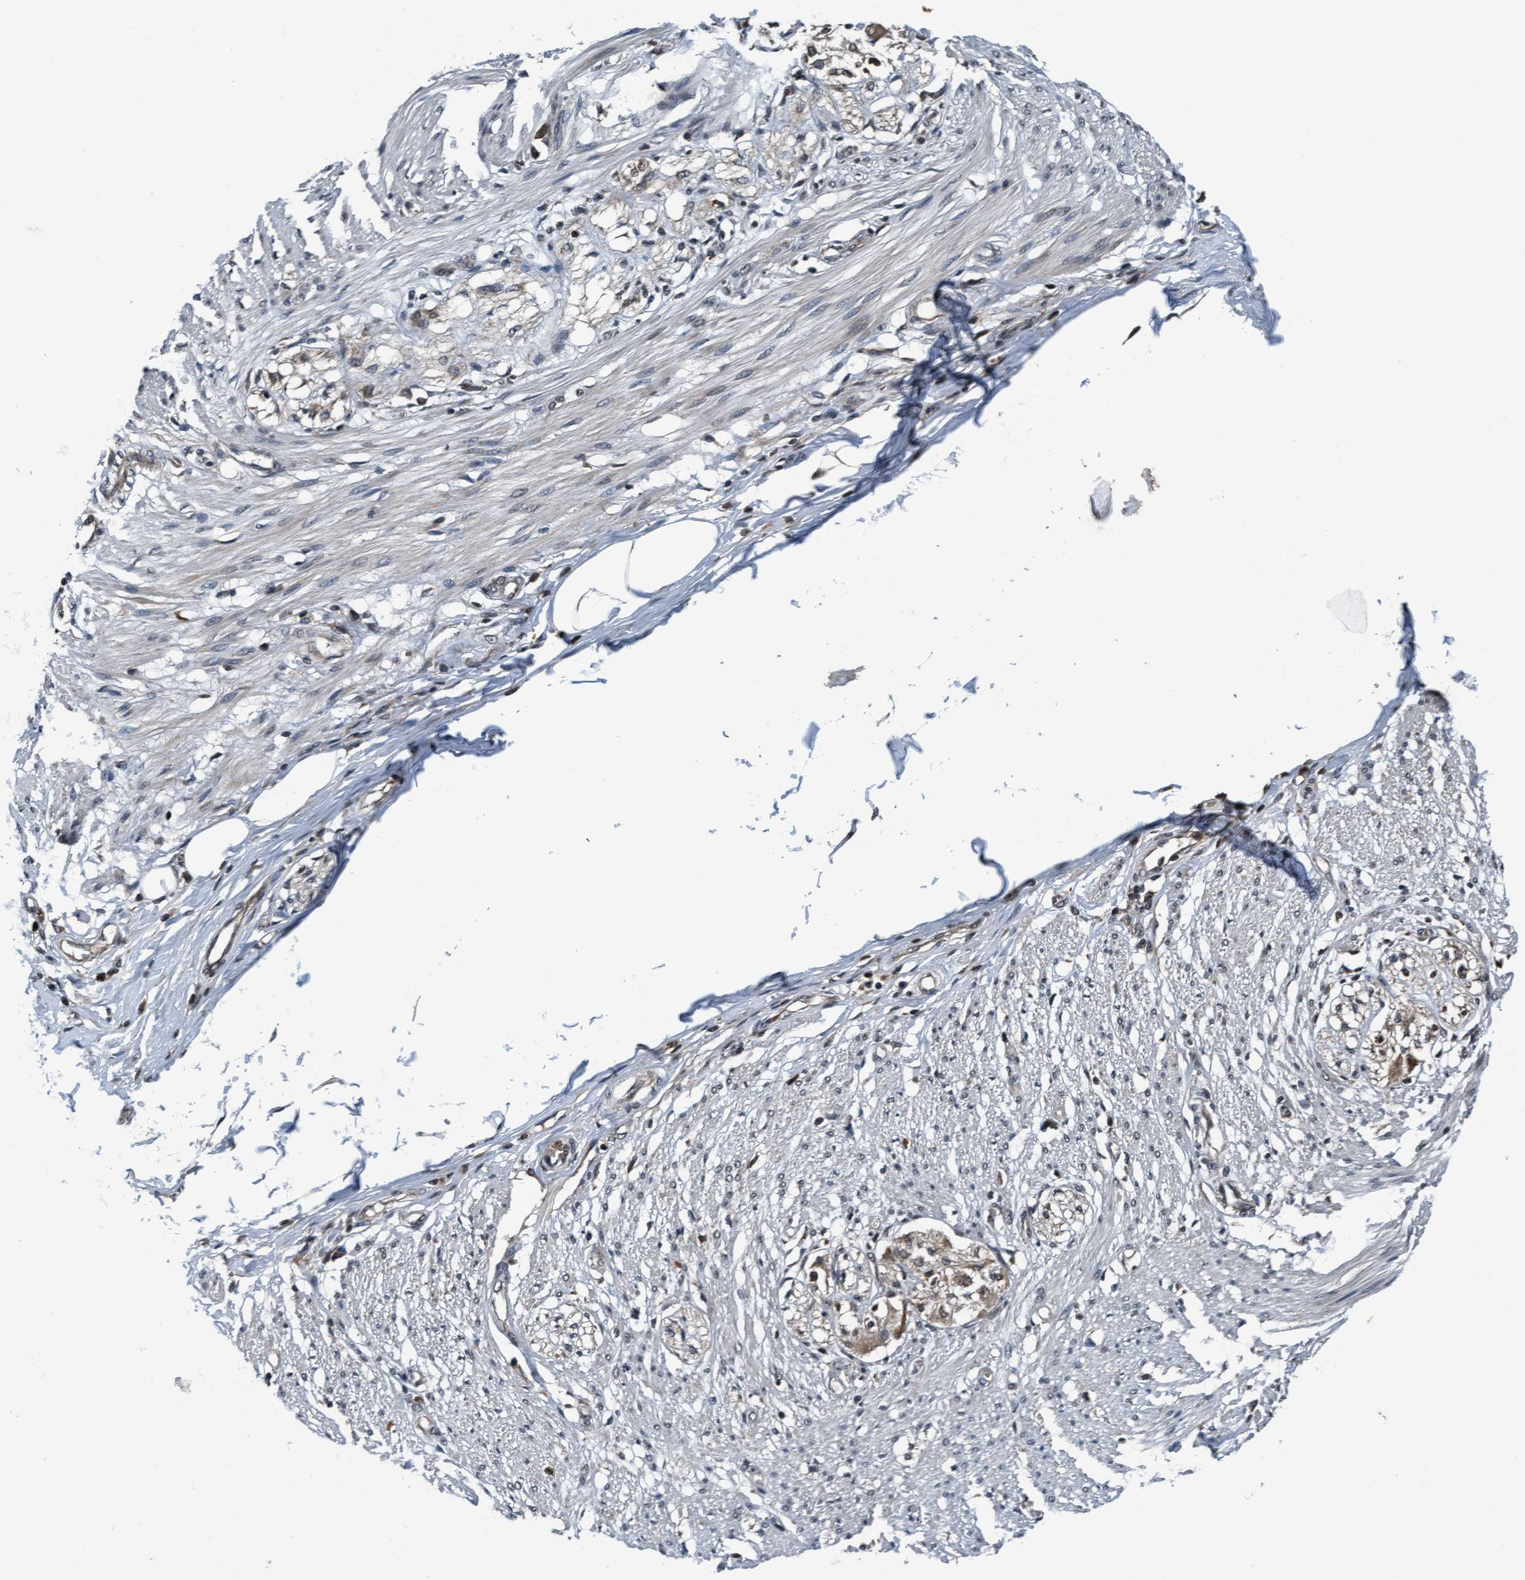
{"staining": {"intensity": "weak", "quantity": "25%-75%", "location": "cytoplasmic/membranous,nuclear"}, "tissue": "smooth muscle", "cell_type": "Smooth muscle cells", "image_type": "normal", "snomed": [{"axis": "morphology", "description": "Normal tissue, NOS"}, {"axis": "morphology", "description": "Adenocarcinoma, NOS"}, {"axis": "topography", "description": "Colon"}, {"axis": "topography", "description": "Peripheral nerve tissue"}], "caption": "Protein staining of benign smooth muscle demonstrates weak cytoplasmic/membranous,nuclear expression in about 25%-75% of smooth muscle cells.", "gene": "WASF1", "patient": {"sex": "male", "age": 14}}